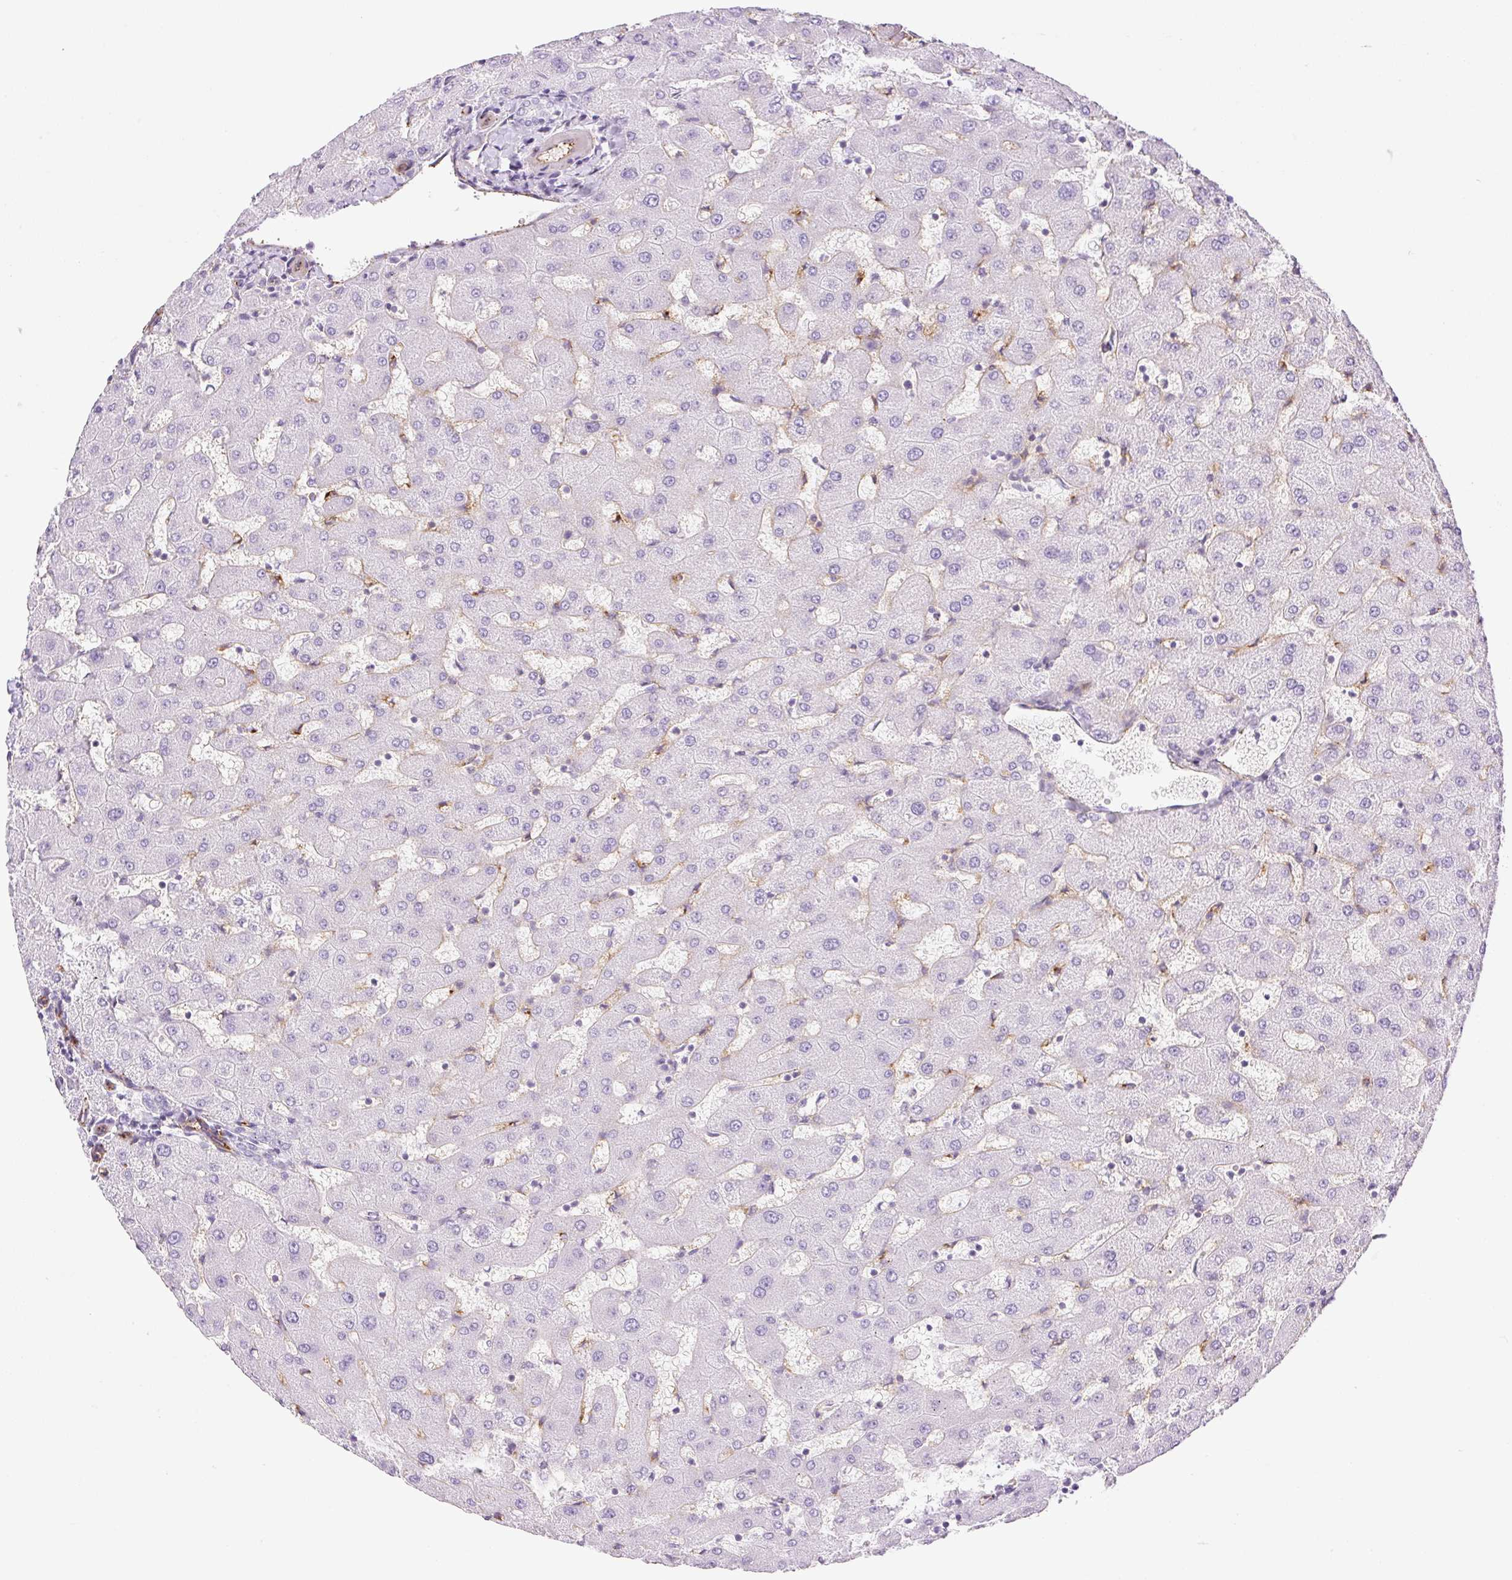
{"staining": {"intensity": "negative", "quantity": "none", "location": "none"}, "tissue": "liver", "cell_type": "Cholangiocytes", "image_type": "normal", "snomed": [{"axis": "morphology", "description": "Normal tissue, NOS"}, {"axis": "topography", "description": "Liver"}], "caption": "This is a histopathology image of immunohistochemistry staining of normal liver, which shows no staining in cholangiocytes.", "gene": "EHD1", "patient": {"sex": "female", "age": 63}}